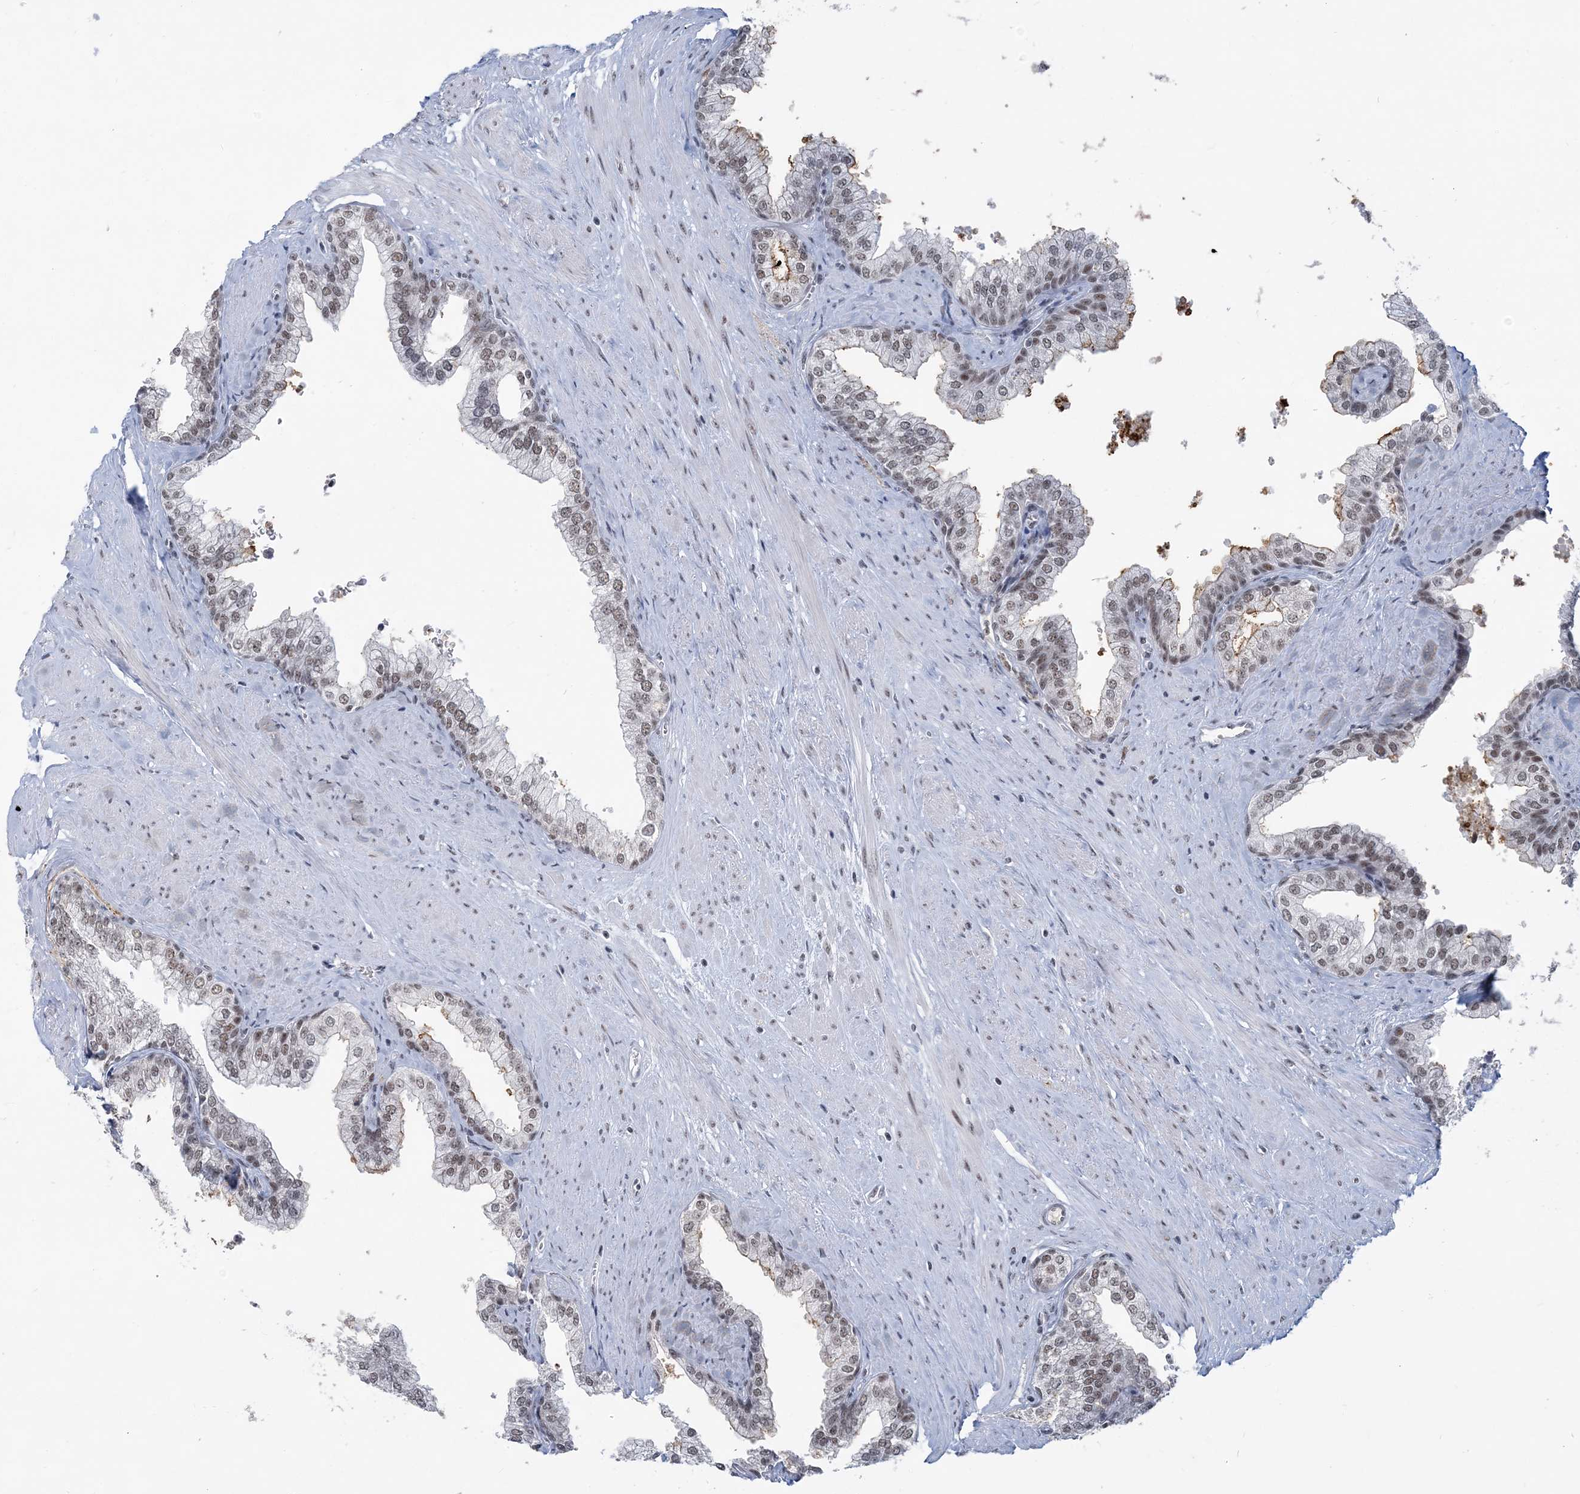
{"staining": {"intensity": "moderate", "quantity": "25%-75%", "location": "nuclear"}, "tissue": "prostate", "cell_type": "Glandular cells", "image_type": "normal", "snomed": [{"axis": "morphology", "description": "Normal tissue, NOS"}, {"axis": "morphology", "description": "Urothelial carcinoma, Low grade"}, {"axis": "topography", "description": "Urinary bladder"}, {"axis": "topography", "description": "Prostate"}], "caption": "Protein staining by immunohistochemistry (IHC) reveals moderate nuclear positivity in approximately 25%-75% of glandular cells in unremarkable prostate. Nuclei are stained in blue.", "gene": "PLRG1", "patient": {"sex": "male", "age": 60}}